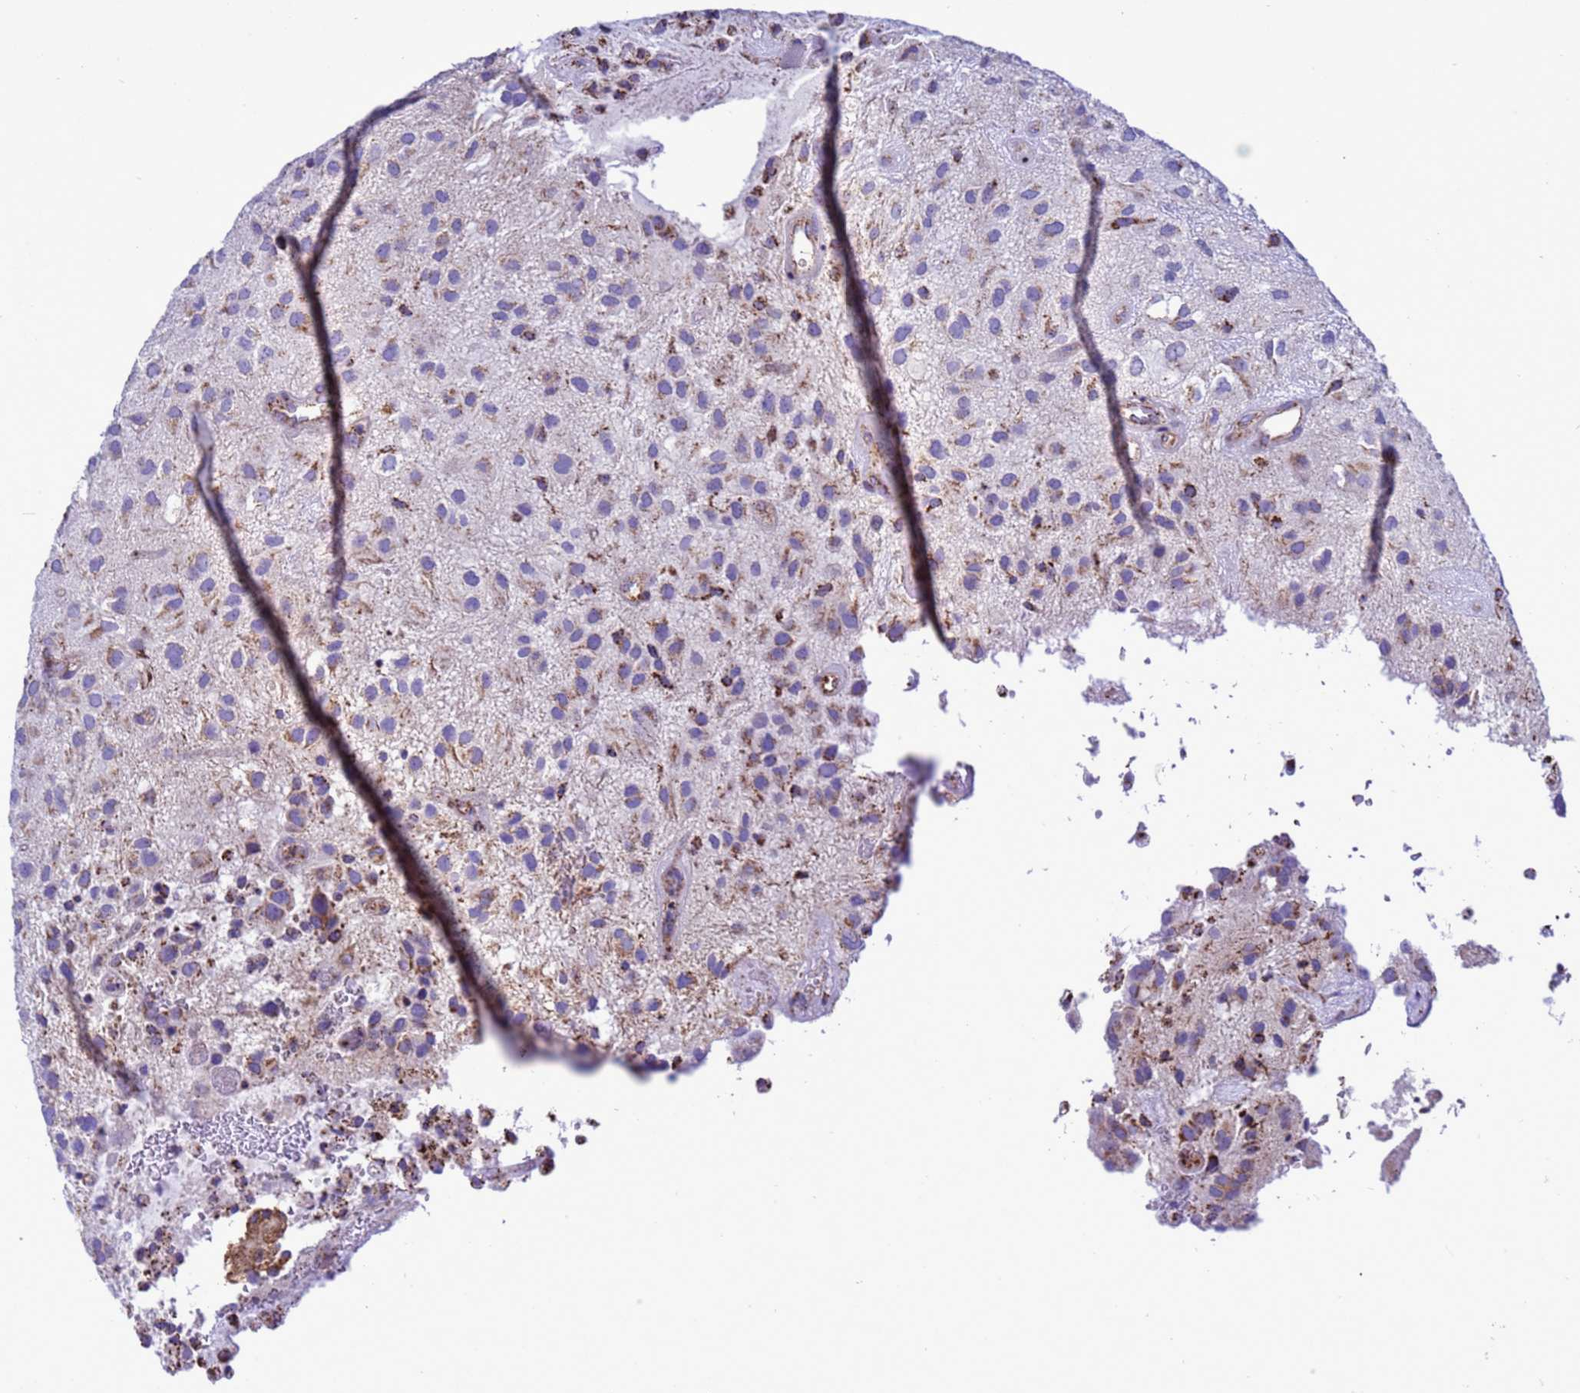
{"staining": {"intensity": "moderate", "quantity": "25%-75%", "location": "cytoplasmic/membranous"}, "tissue": "glioma", "cell_type": "Tumor cells", "image_type": "cancer", "snomed": [{"axis": "morphology", "description": "Glioma, malignant, Low grade"}, {"axis": "topography", "description": "Brain"}], "caption": "A high-resolution photomicrograph shows IHC staining of glioma, which shows moderate cytoplasmic/membranous staining in approximately 25%-75% of tumor cells. (Brightfield microscopy of DAB IHC at high magnification).", "gene": "CCDC191", "patient": {"sex": "male", "age": 66}}